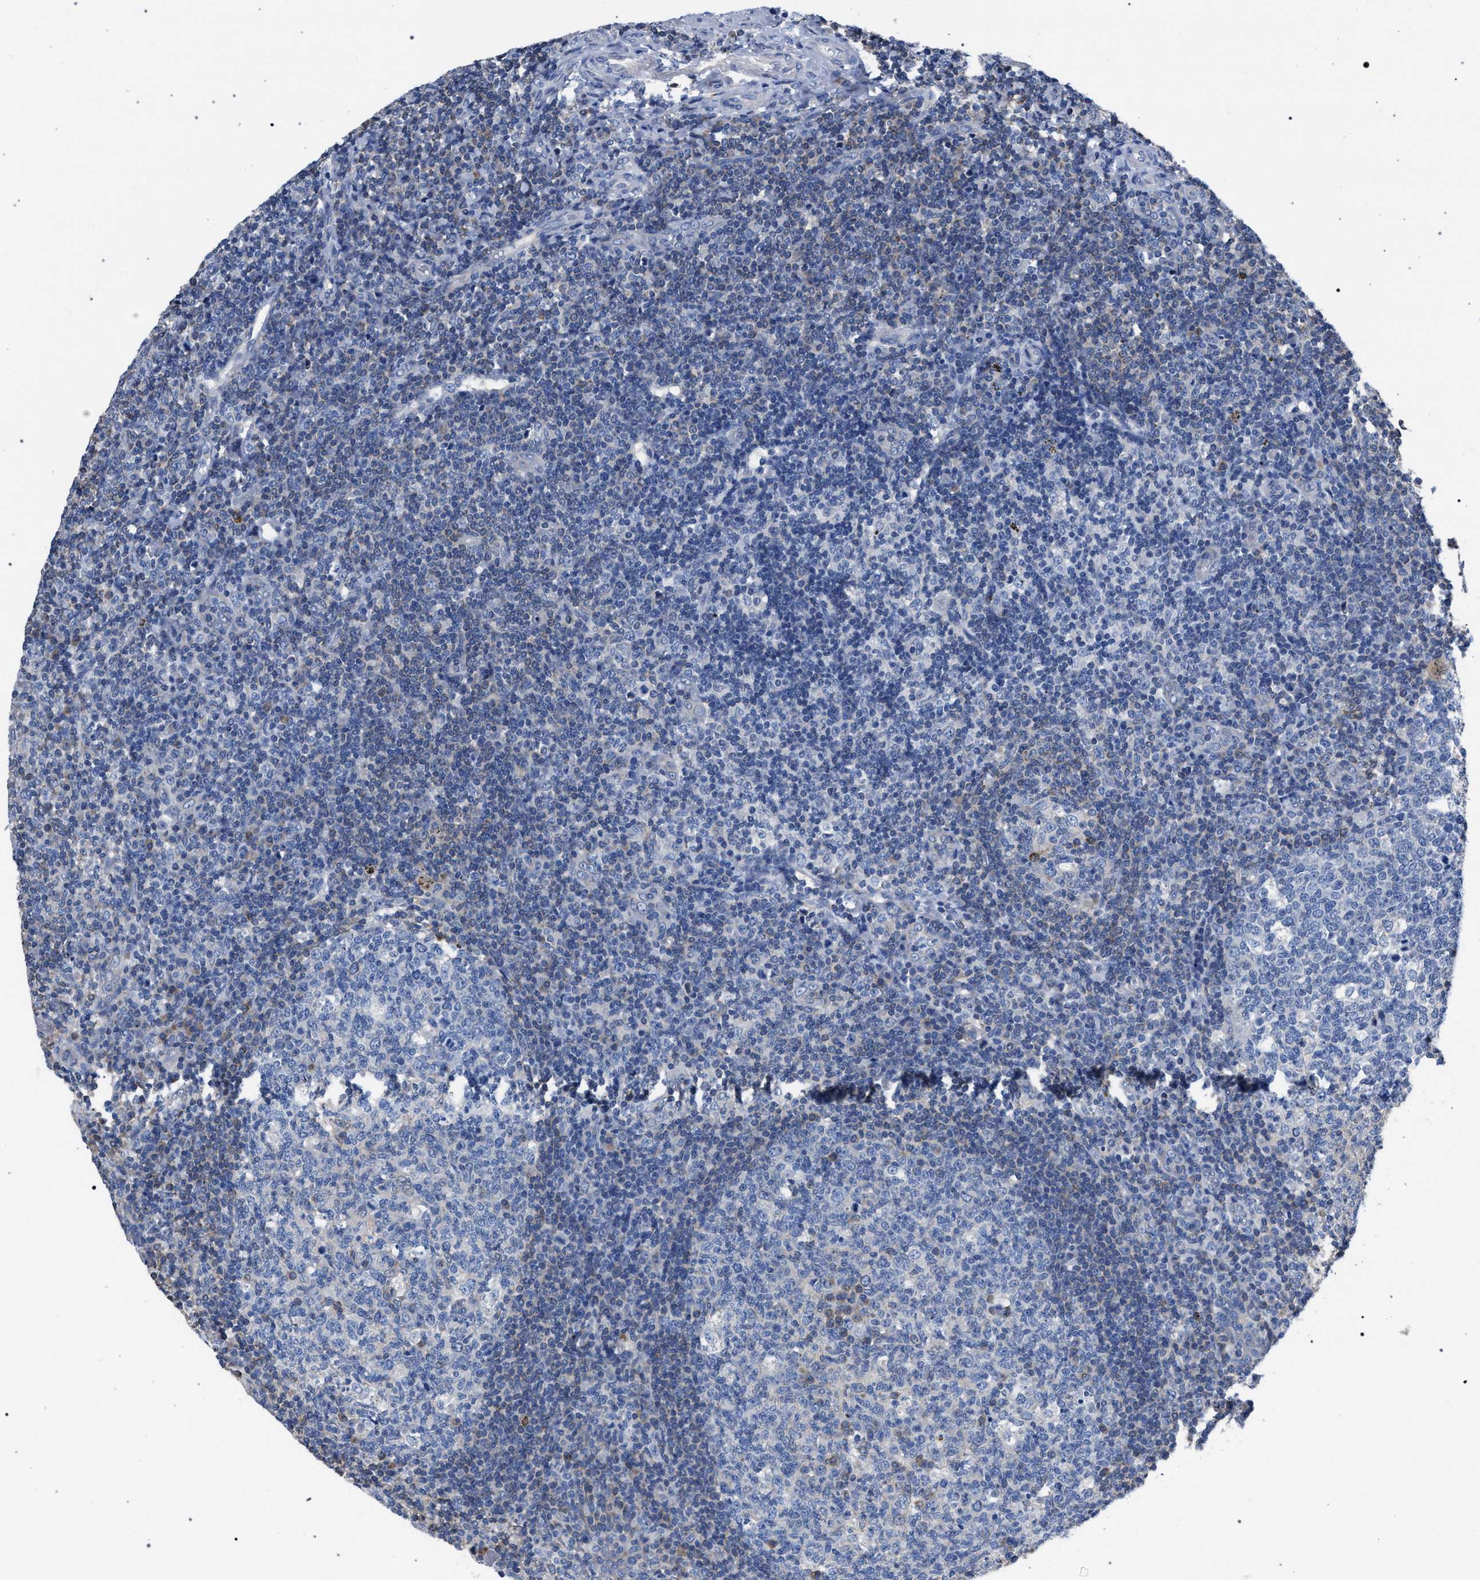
{"staining": {"intensity": "weak", "quantity": "<25%", "location": "cytoplasmic/membranous"}, "tissue": "tonsil", "cell_type": "Germinal center cells", "image_type": "normal", "snomed": [{"axis": "morphology", "description": "Normal tissue, NOS"}, {"axis": "topography", "description": "Tonsil"}], "caption": "There is no significant positivity in germinal center cells of tonsil.", "gene": "CRYZ", "patient": {"sex": "female", "age": 19}}